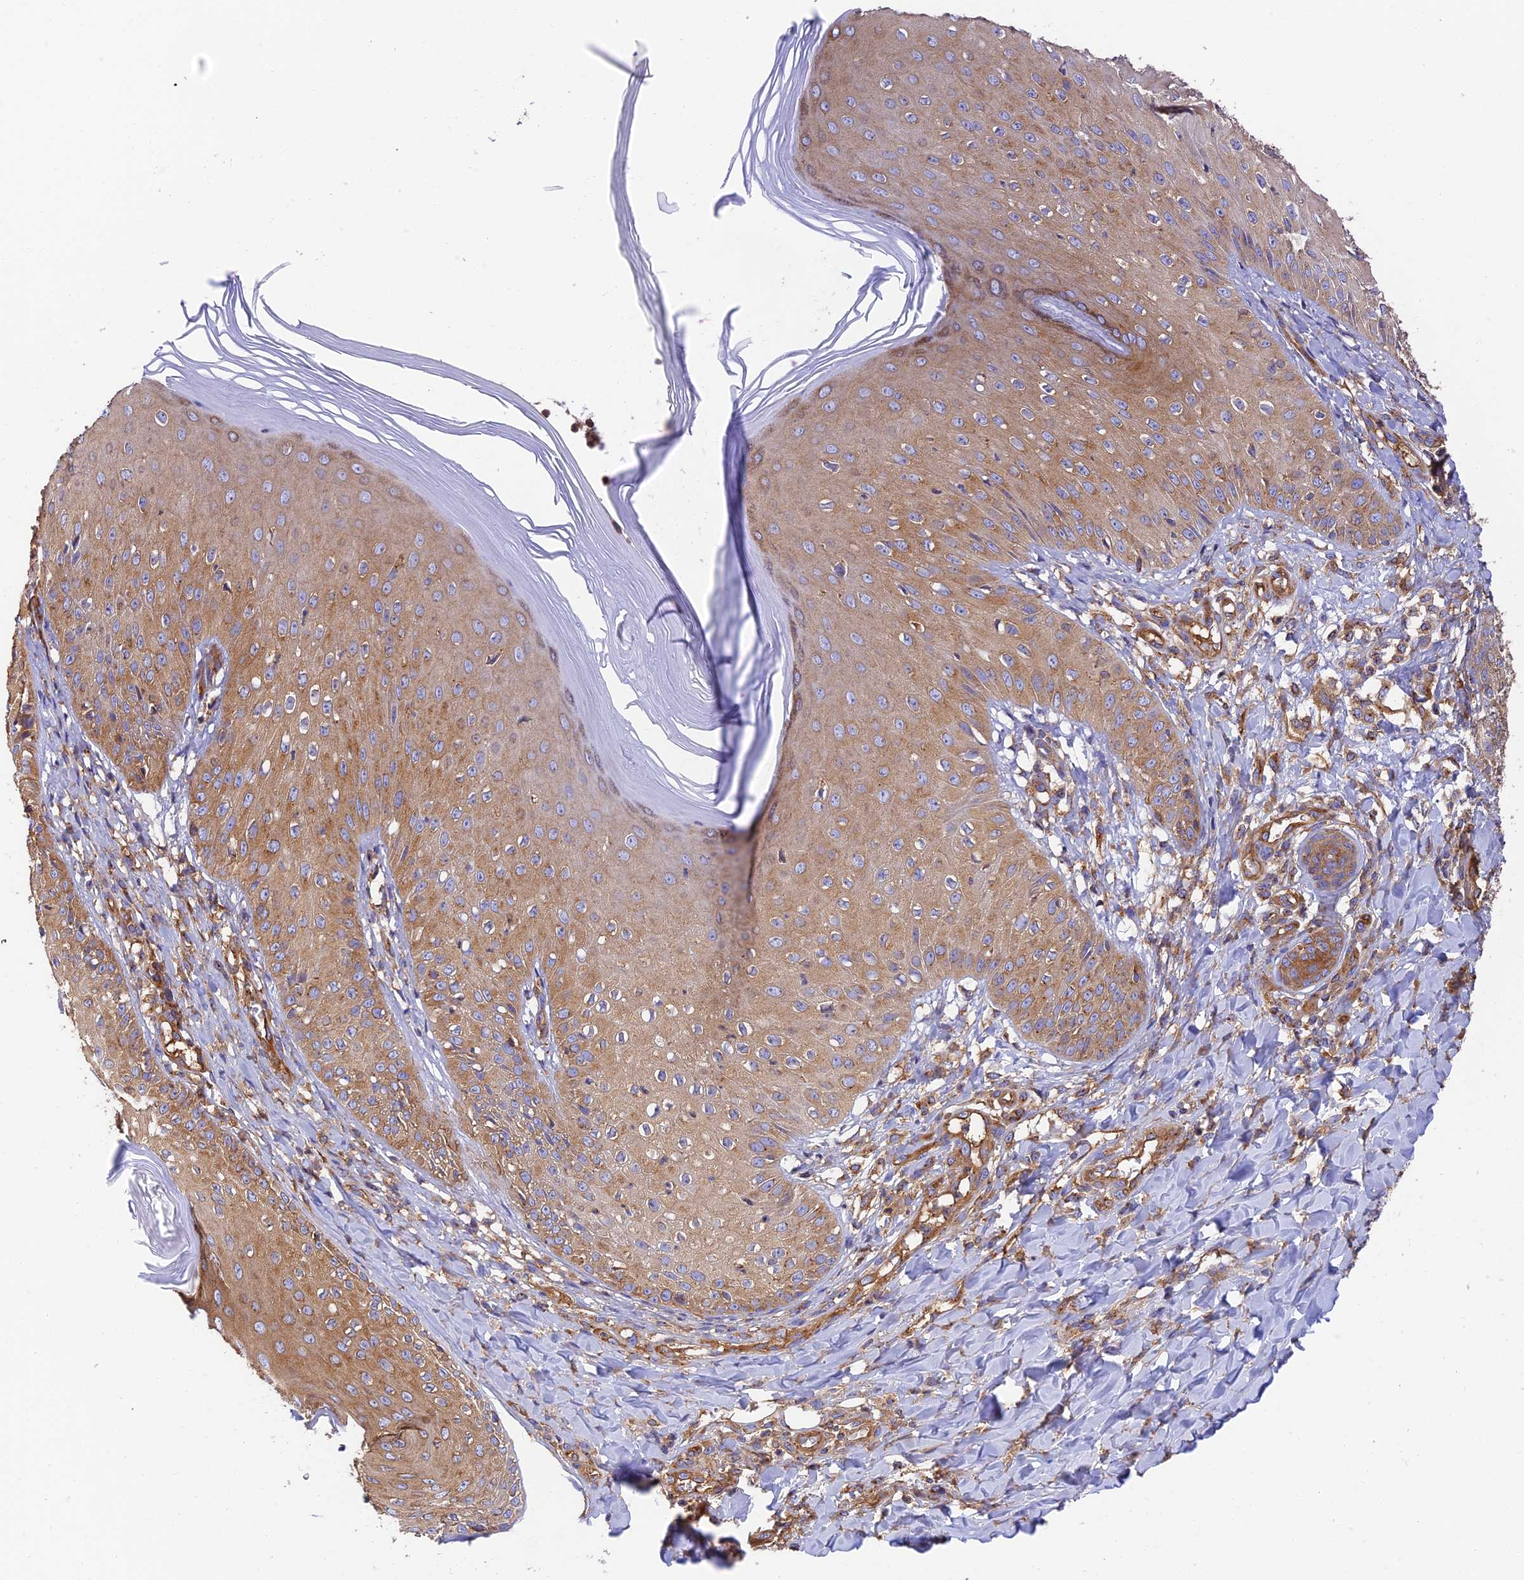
{"staining": {"intensity": "moderate", "quantity": ">75%", "location": "cytoplasmic/membranous"}, "tissue": "skin", "cell_type": "Epidermal cells", "image_type": "normal", "snomed": [{"axis": "morphology", "description": "Normal tissue, NOS"}, {"axis": "morphology", "description": "Inflammation, NOS"}, {"axis": "topography", "description": "Soft tissue"}, {"axis": "topography", "description": "Anal"}], "caption": "A medium amount of moderate cytoplasmic/membranous staining is seen in about >75% of epidermal cells in benign skin. (DAB (3,3'-diaminobenzidine) = brown stain, brightfield microscopy at high magnification).", "gene": "DCTN2", "patient": {"sex": "female", "age": 15}}